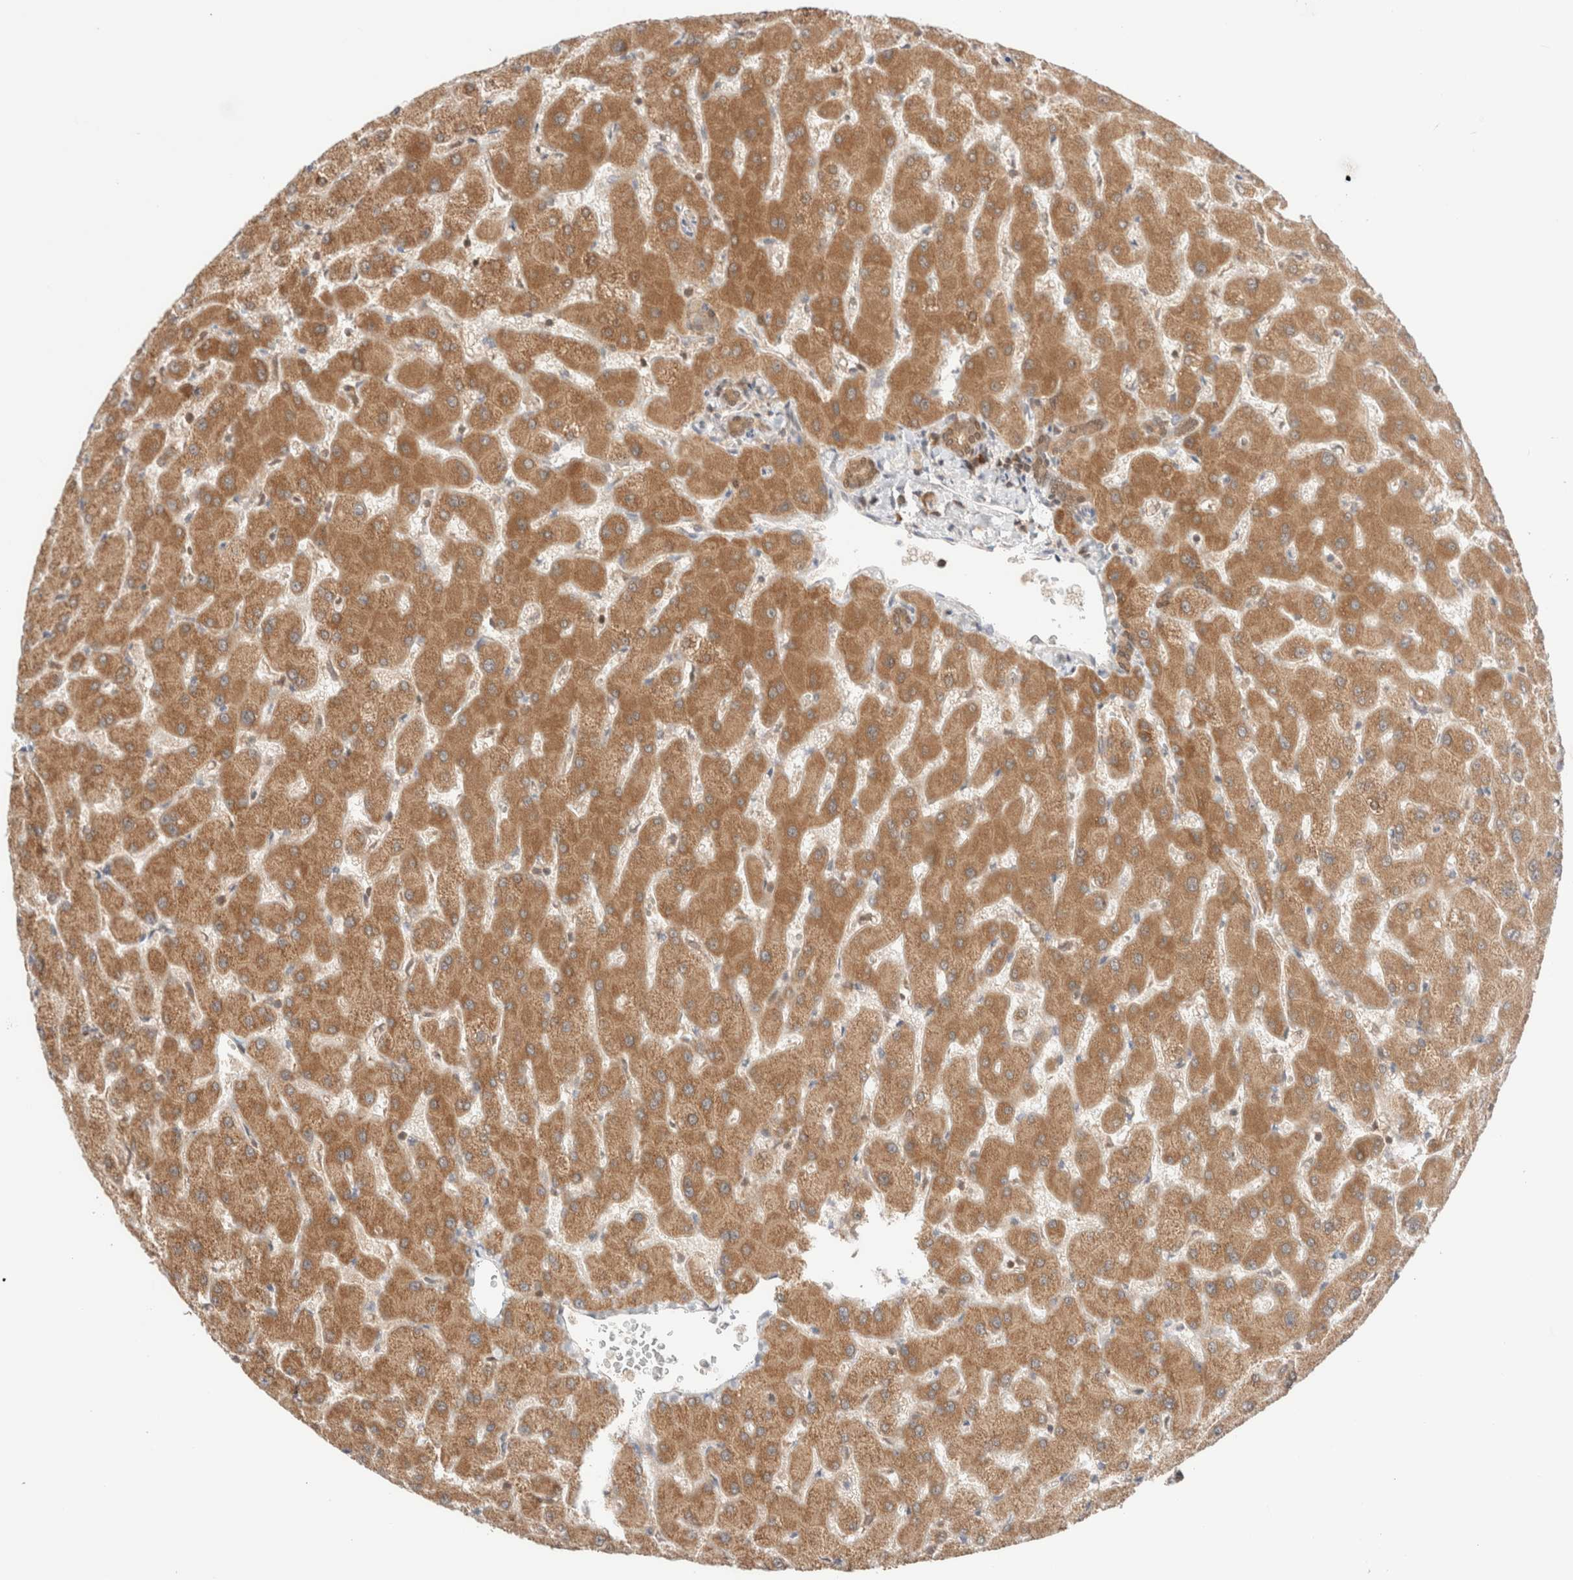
{"staining": {"intensity": "moderate", "quantity": ">75%", "location": "cytoplasmic/membranous"}, "tissue": "liver", "cell_type": "Cholangiocytes", "image_type": "normal", "snomed": [{"axis": "morphology", "description": "Normal tissue, NOS"}, {"axis": "topography", "description": "Liver"}], "caption": "Immunohistochemistry (IHC) of benign human liver demonstrates medium levels of moderate cytoplasmic/membranous expression in about >75% of cholangiocytes.", "gene": "XKR4", "patient": {"sex": "female", "age": 63}}